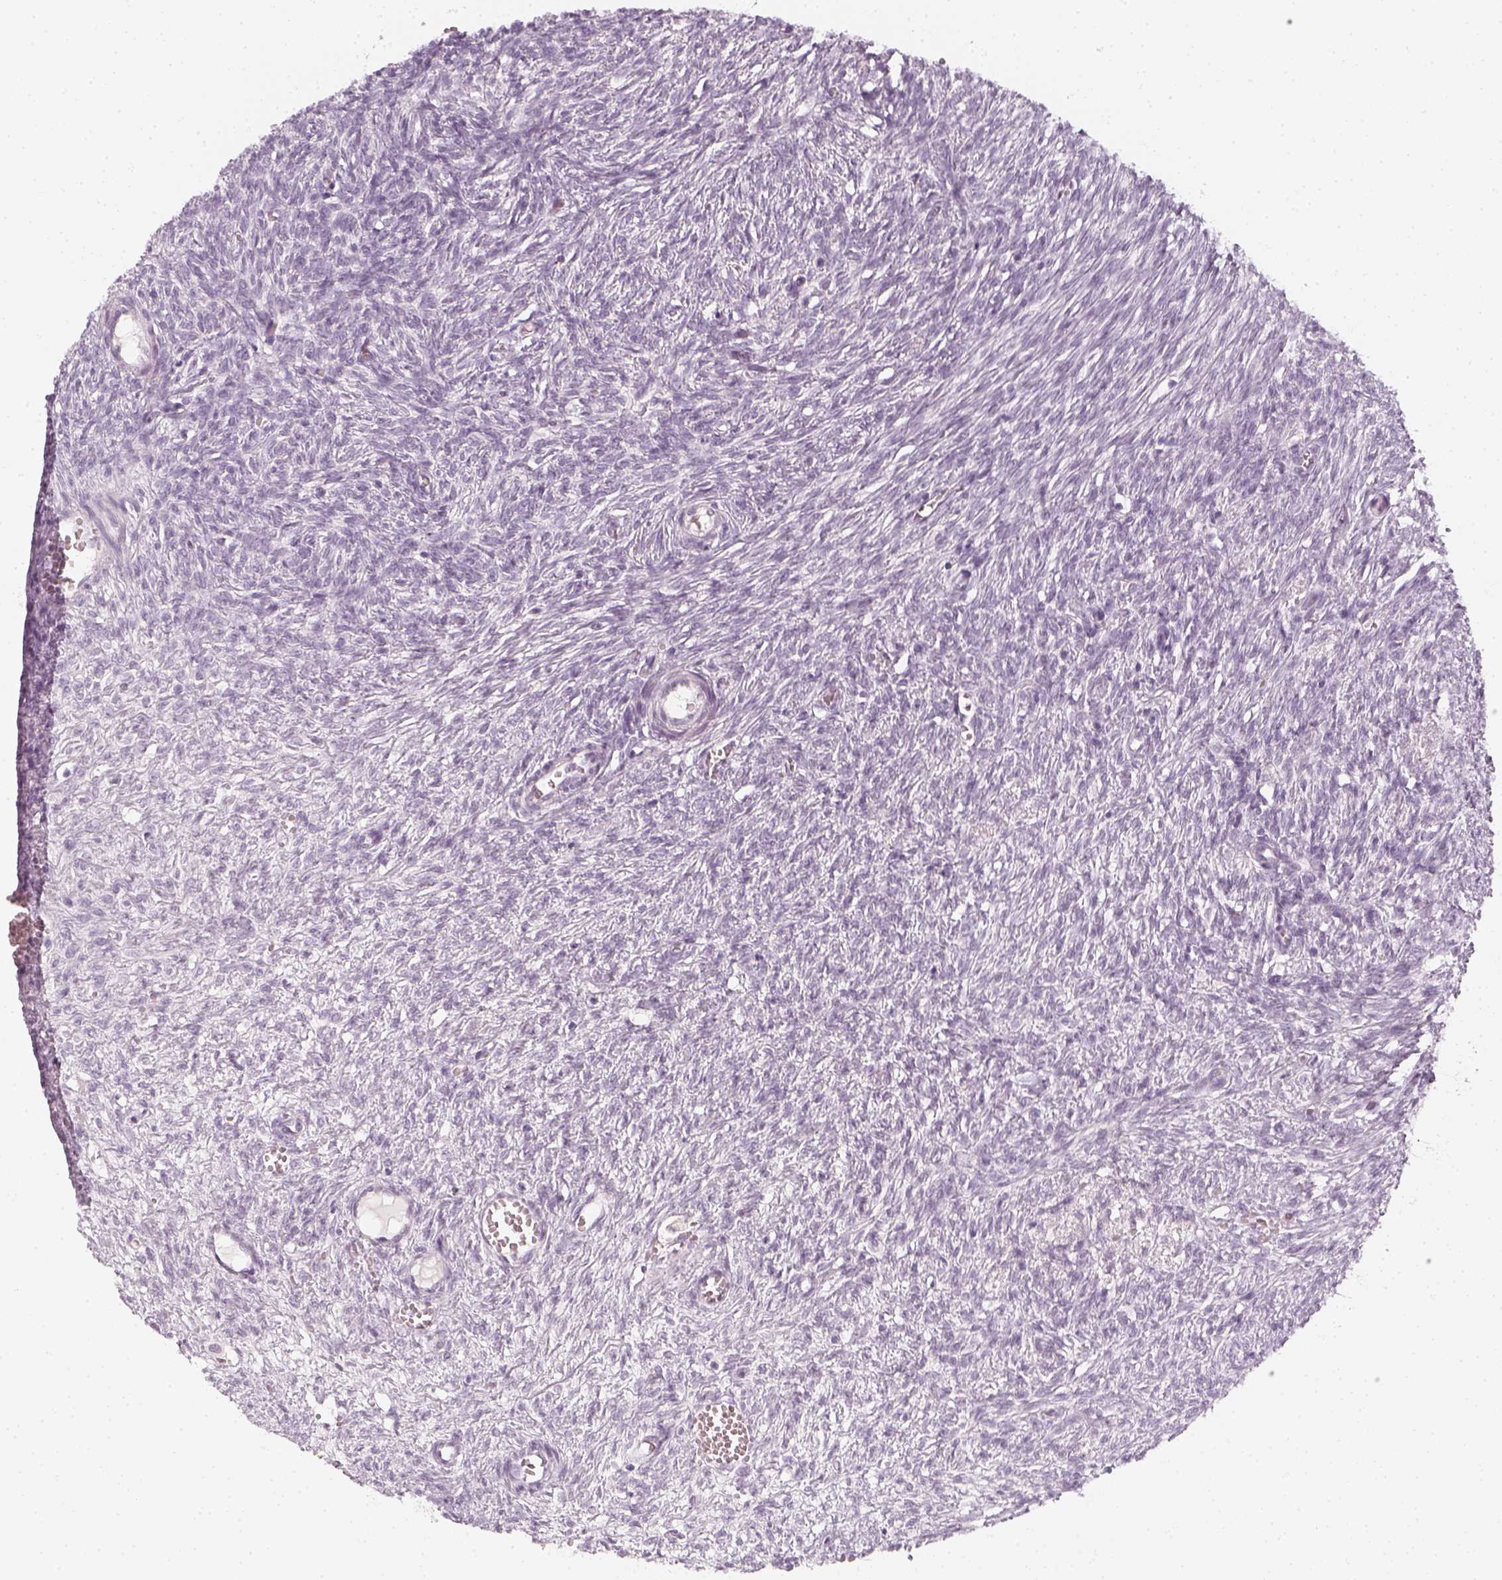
{"staining": {"intensity": "negative", "quantity": "none", "location": "none"}, "tissue": "ovary", "cell_type": "Follicle cells", "image_type": "normal", "snomed": [{"axis": "morphology", "description": "Normal tissue, NOS"}, {"axis": "topography", "description": "Ovary"}], "caption": "Immunohistochemistry (IHC) of normal ovary exhibits no positivity in follicle cells.", "gene": "KRTAP2", "patient": {"sex": "female", "age": 46}}